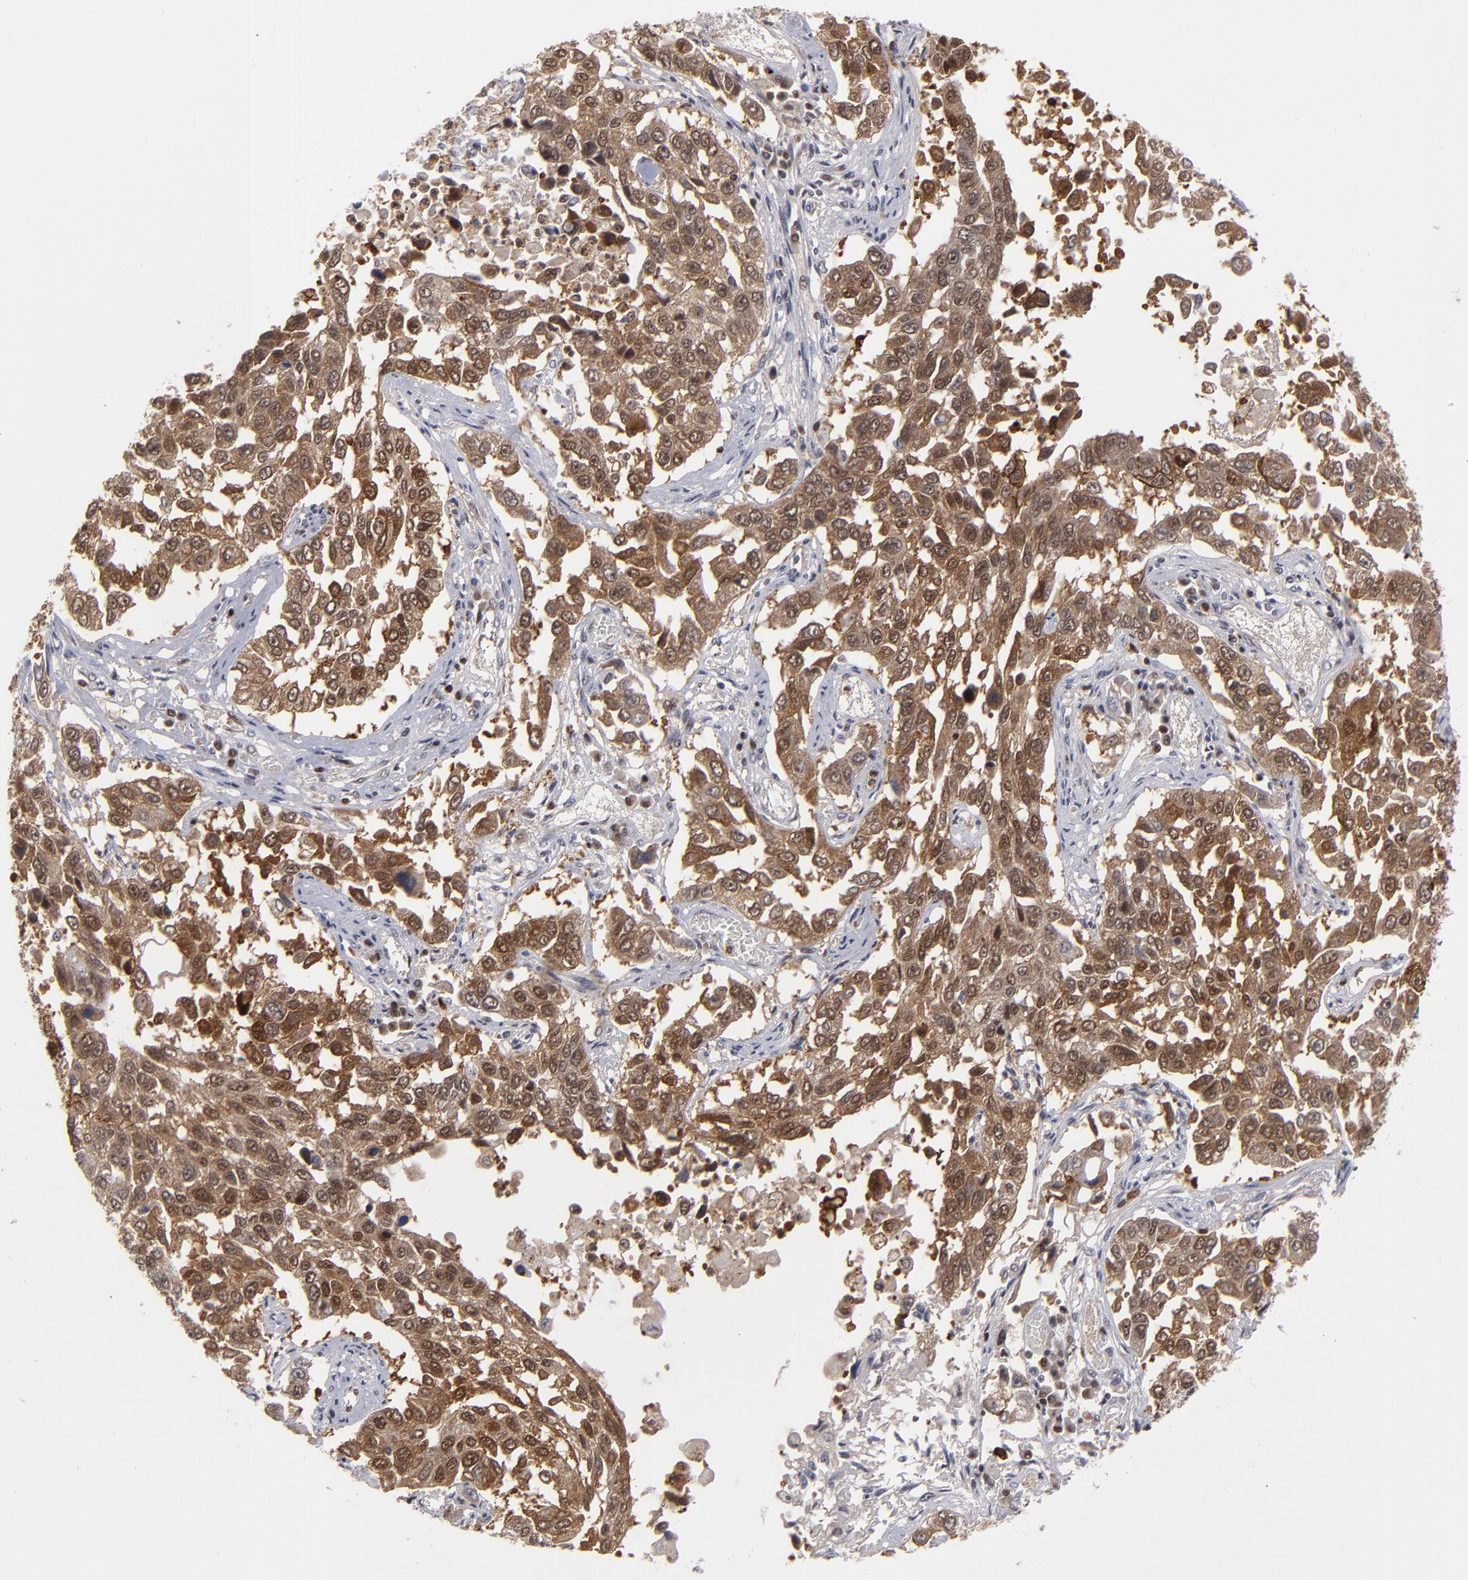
{"staining": {"intensity": "moderate", "quantity": ">75%", "location": "cytoplasmic/membranous,nuclear"}, "tissue": "lung cancer", "cell_type": "Tumor cells", "image_type": "cancer", "snomed": [{"axis": "morphology", "description": "Squamous cell carcinoma, NOS"}, {"axis": "topography", "description": "Lung"}], "caption": "This image exhibits immunohistochemistry (IHC) staining of lung cancer, with medium moderate cytoplasmic/membranous and nuclear positivity in about >75% of tumor cells.", "gene": "GSR", "patient": {"sex": "male", "age": 71}}